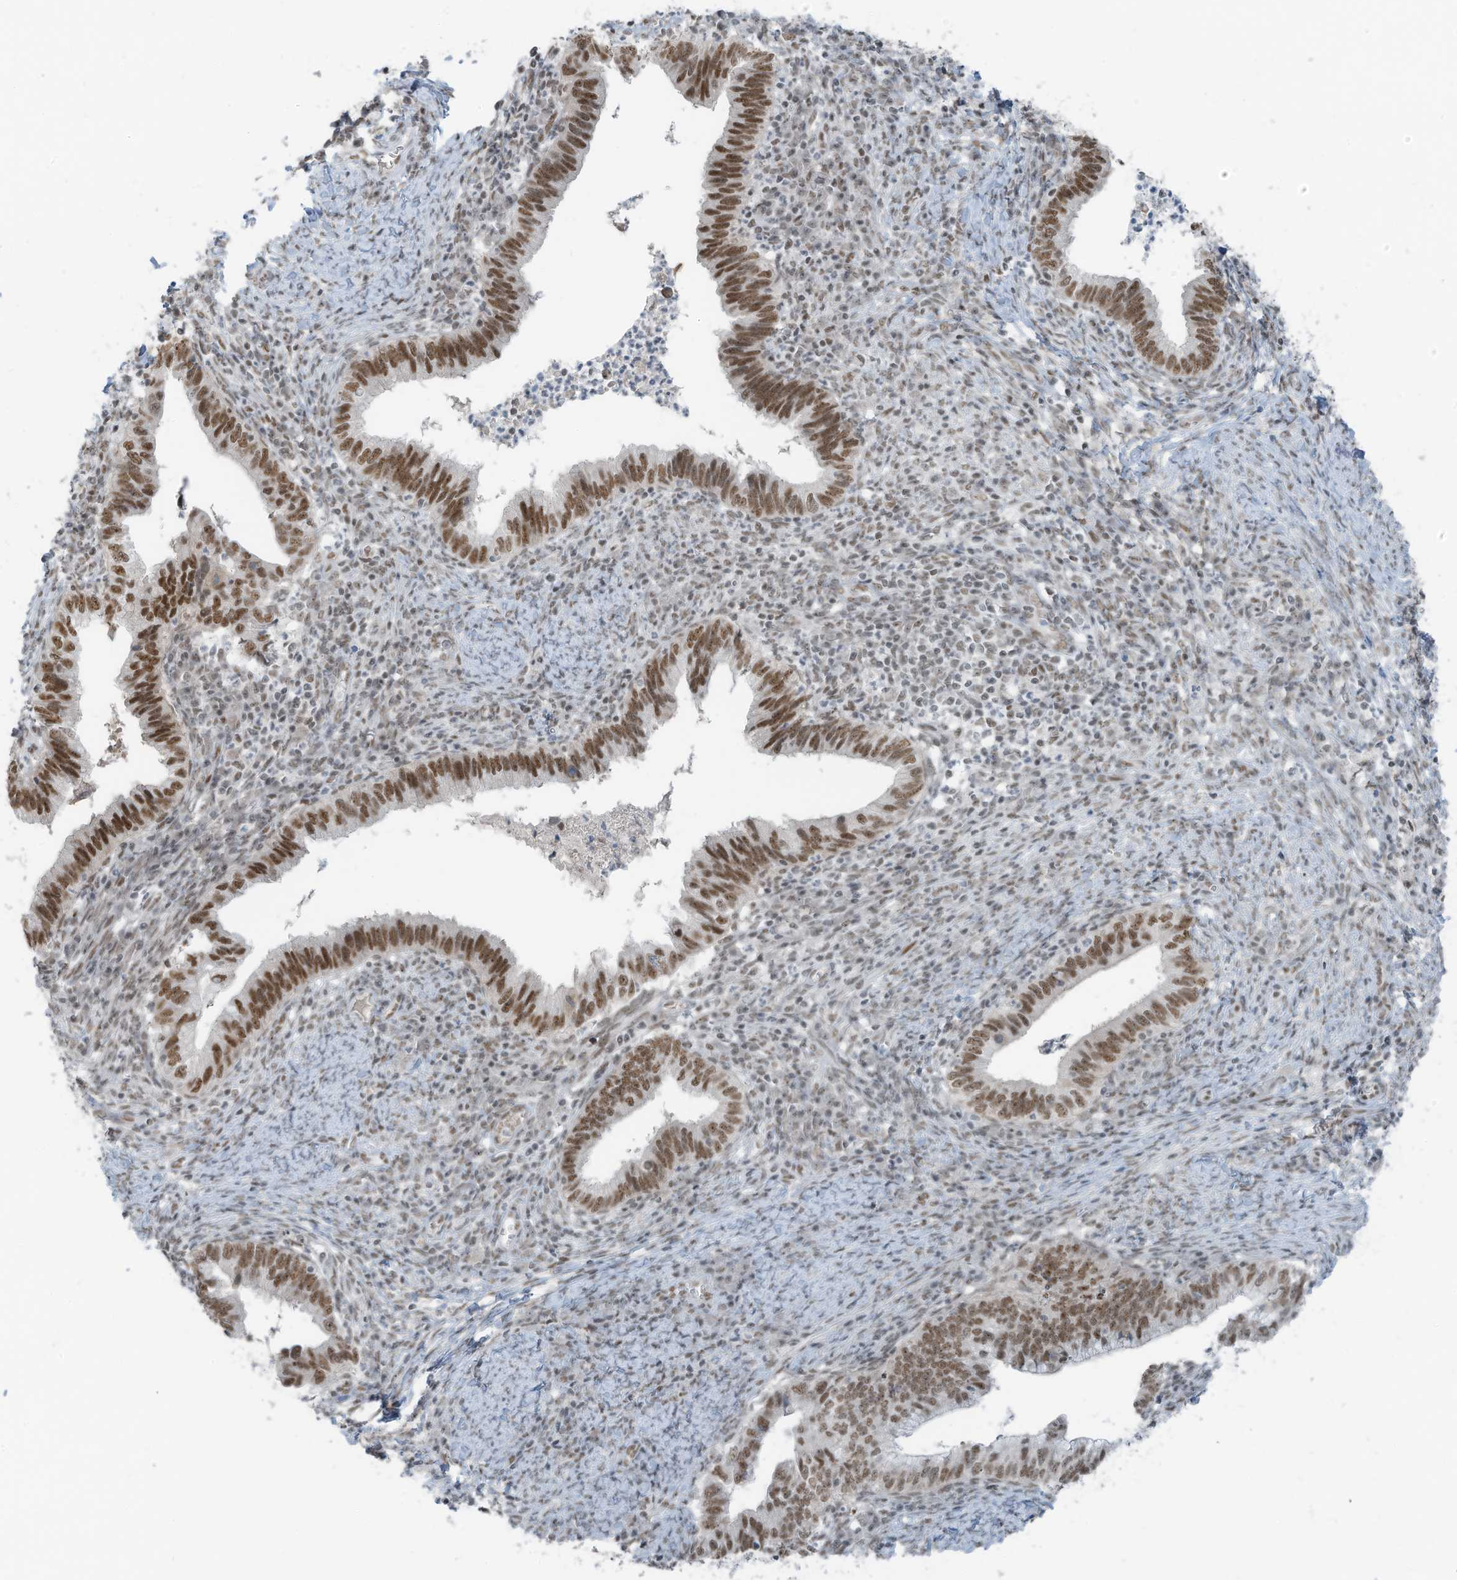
{"staining": {"intensity": "moderate", "quantity": ">75%", "location": "nuclear"}, "tissue": "cervical cancer", "cell_type": "Tumor cells", "image_type": "cancer", "snomed": [{"axis": "morphology", "description": "Adenocarcinoma, NOS"}, {"axis": "topography", "description": "Cervix"}], "caption": "Immunohistochemical staining of human cervical adenocarcinoma reveals medium levels of moderate nuclear positivity in about >75% of tumor cells. (IHC, brightfield microscopy, high magnification).", "gene": "WRNIP1", "patient": {"sex": "female", "age": 36}}